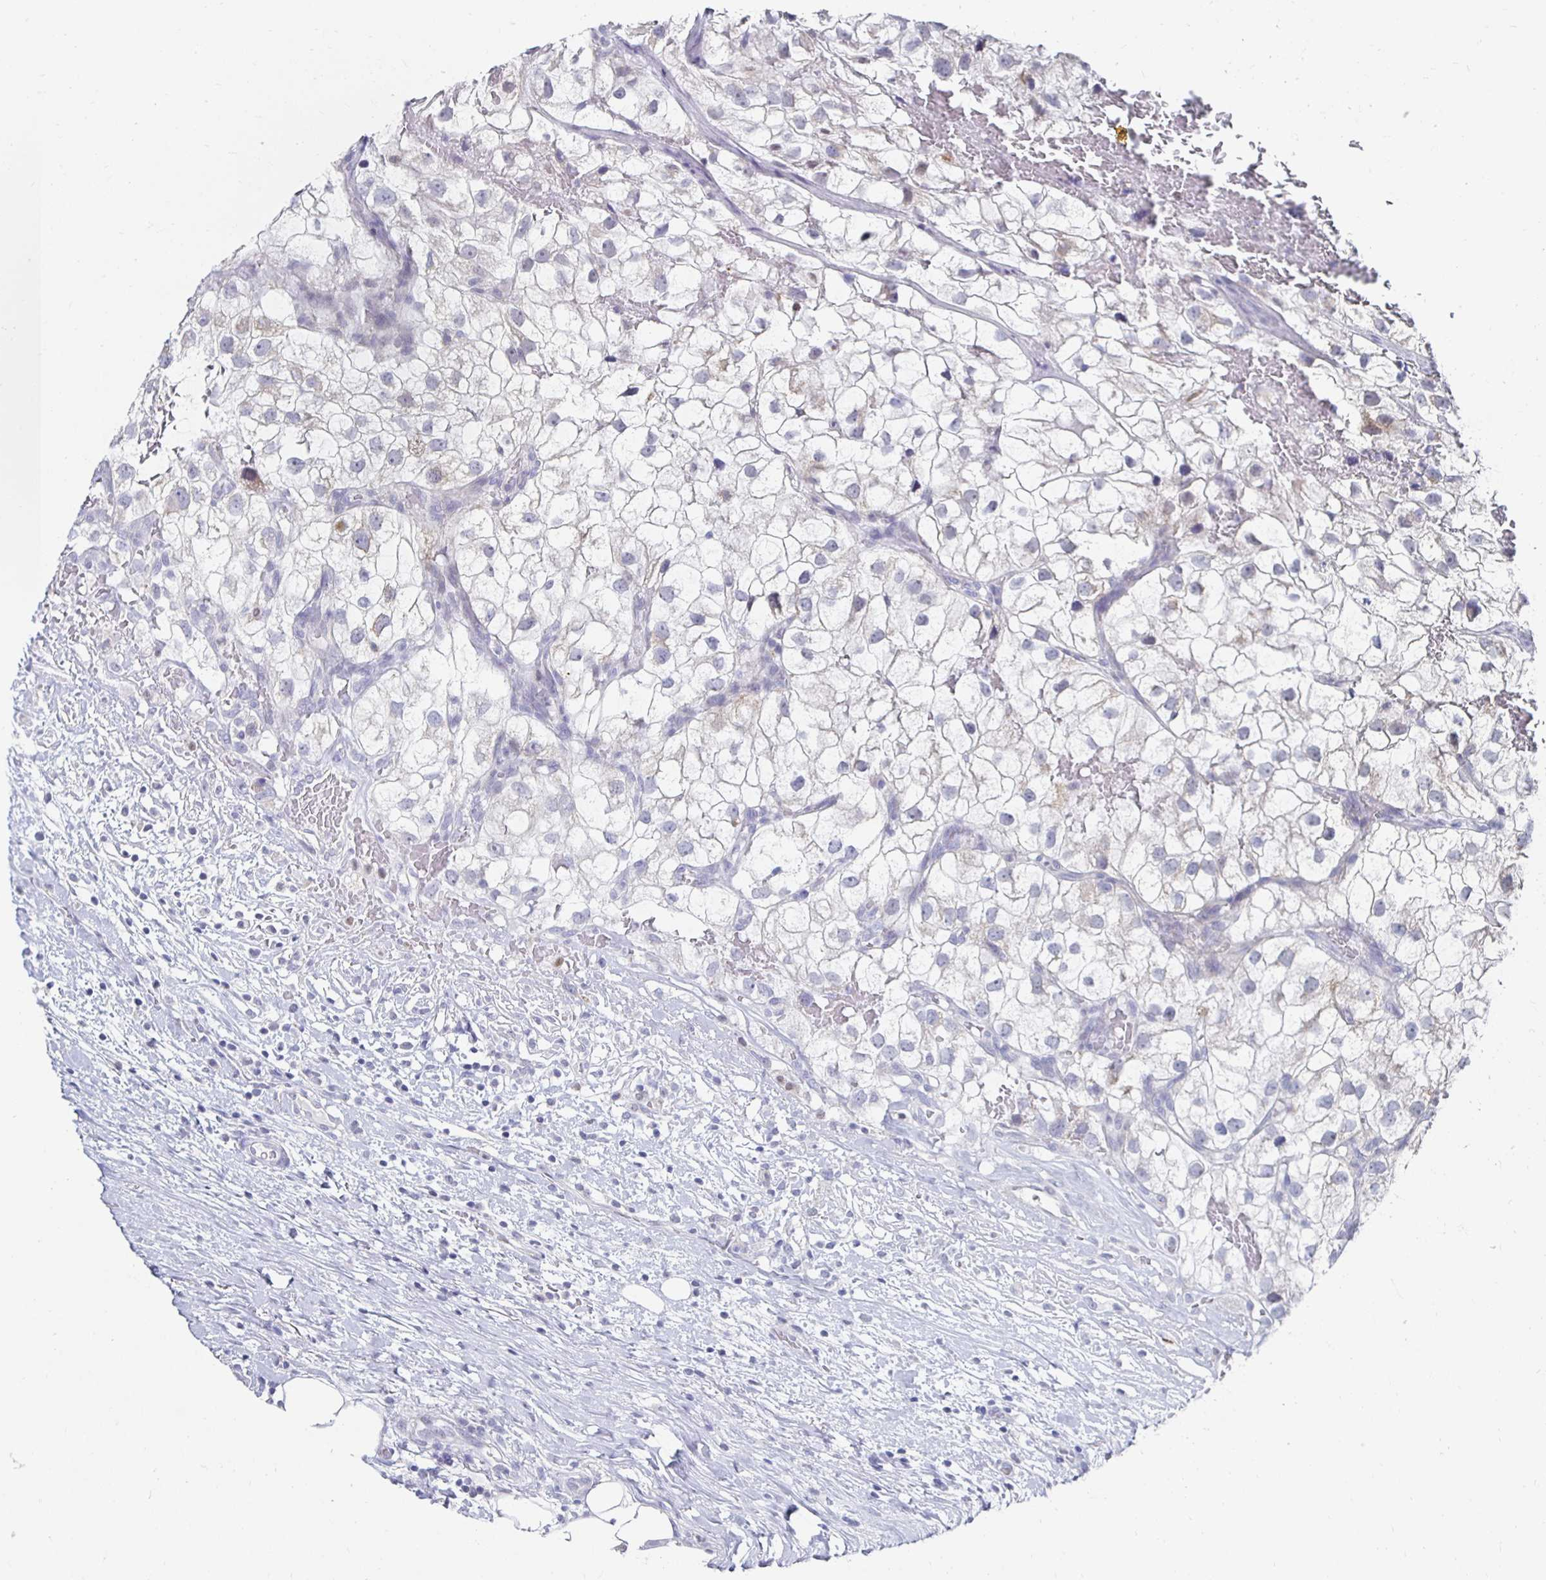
{"staining": {"intensity": "negative", "quantity": "none", "location": "none"}, "tissue": "renal cancer", "cell_type": "Tumor cells", "image_type": "cancer", "snomed": [{"axis": "morphology", "description": "Adenocarcinoma, NOS"}, {"axis": "topography", "description": "Kidney"}], "caption": "Immunohistochemistry (IHC) of human adenocarcinoma (renal) demonstrates no expression in tumor cells.", "gene": "NOCT", "patient": {"sex": "male", "age": 59}}